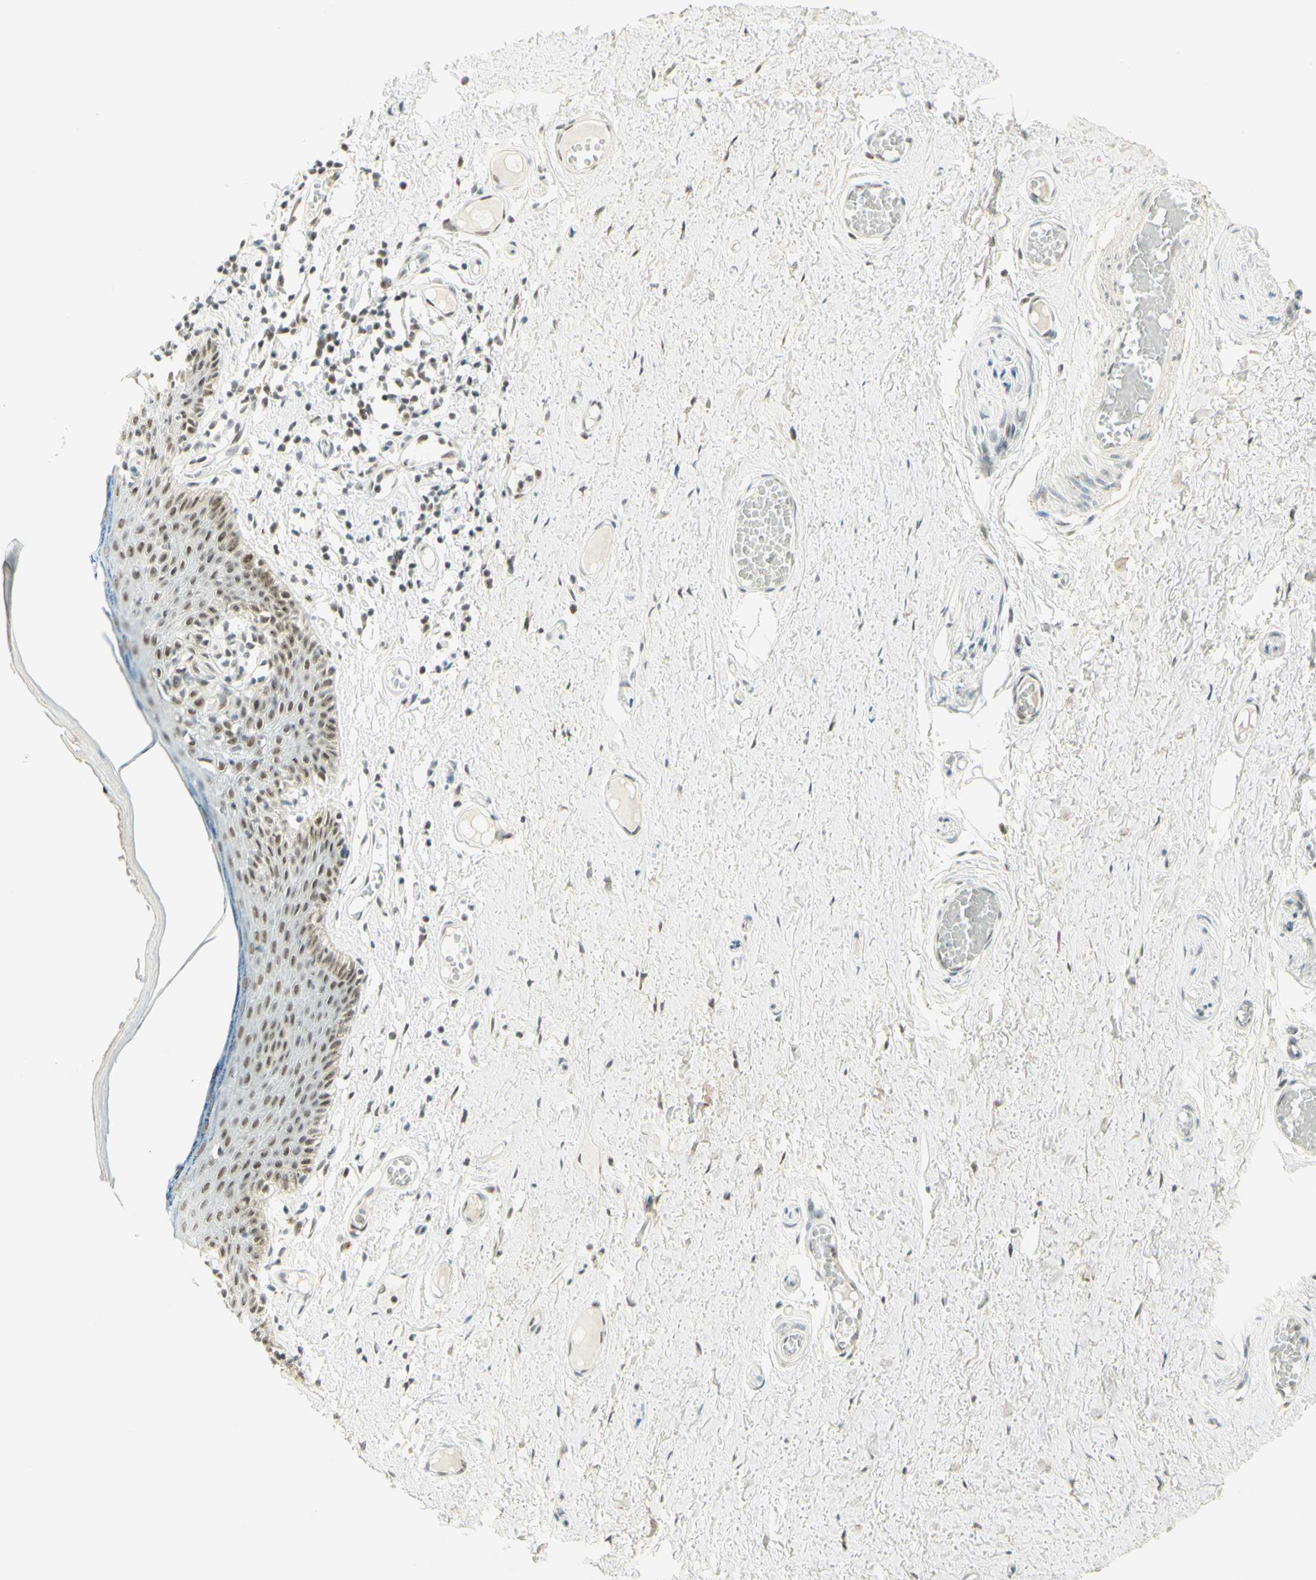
{"staining": {"intensity": "weak", "quantity": ">75%", "location": "nuclear"}, "tissue": "skin", "cell_type": "Epidermal cells", "image_type": "normal", "snomed": [{"axis": "morphology", "description": "Normal tissue, NOS"}, {"axis": "topography", "description": "Adipose tissue"}, {"axis": "topography", "description": "Vascular tissue"}, {"axis": "topography", "description": "Anal"}, {"axis": "topography", "description": "Peripheral nerve tissue"}], "caption": "Skin stained with immunohistochemistry (IHC) shows weak nuclear expression in approximately >75% of epidermal cells.", "gene": "PMS2", "patient": {"sex": "female", "age": 54}}